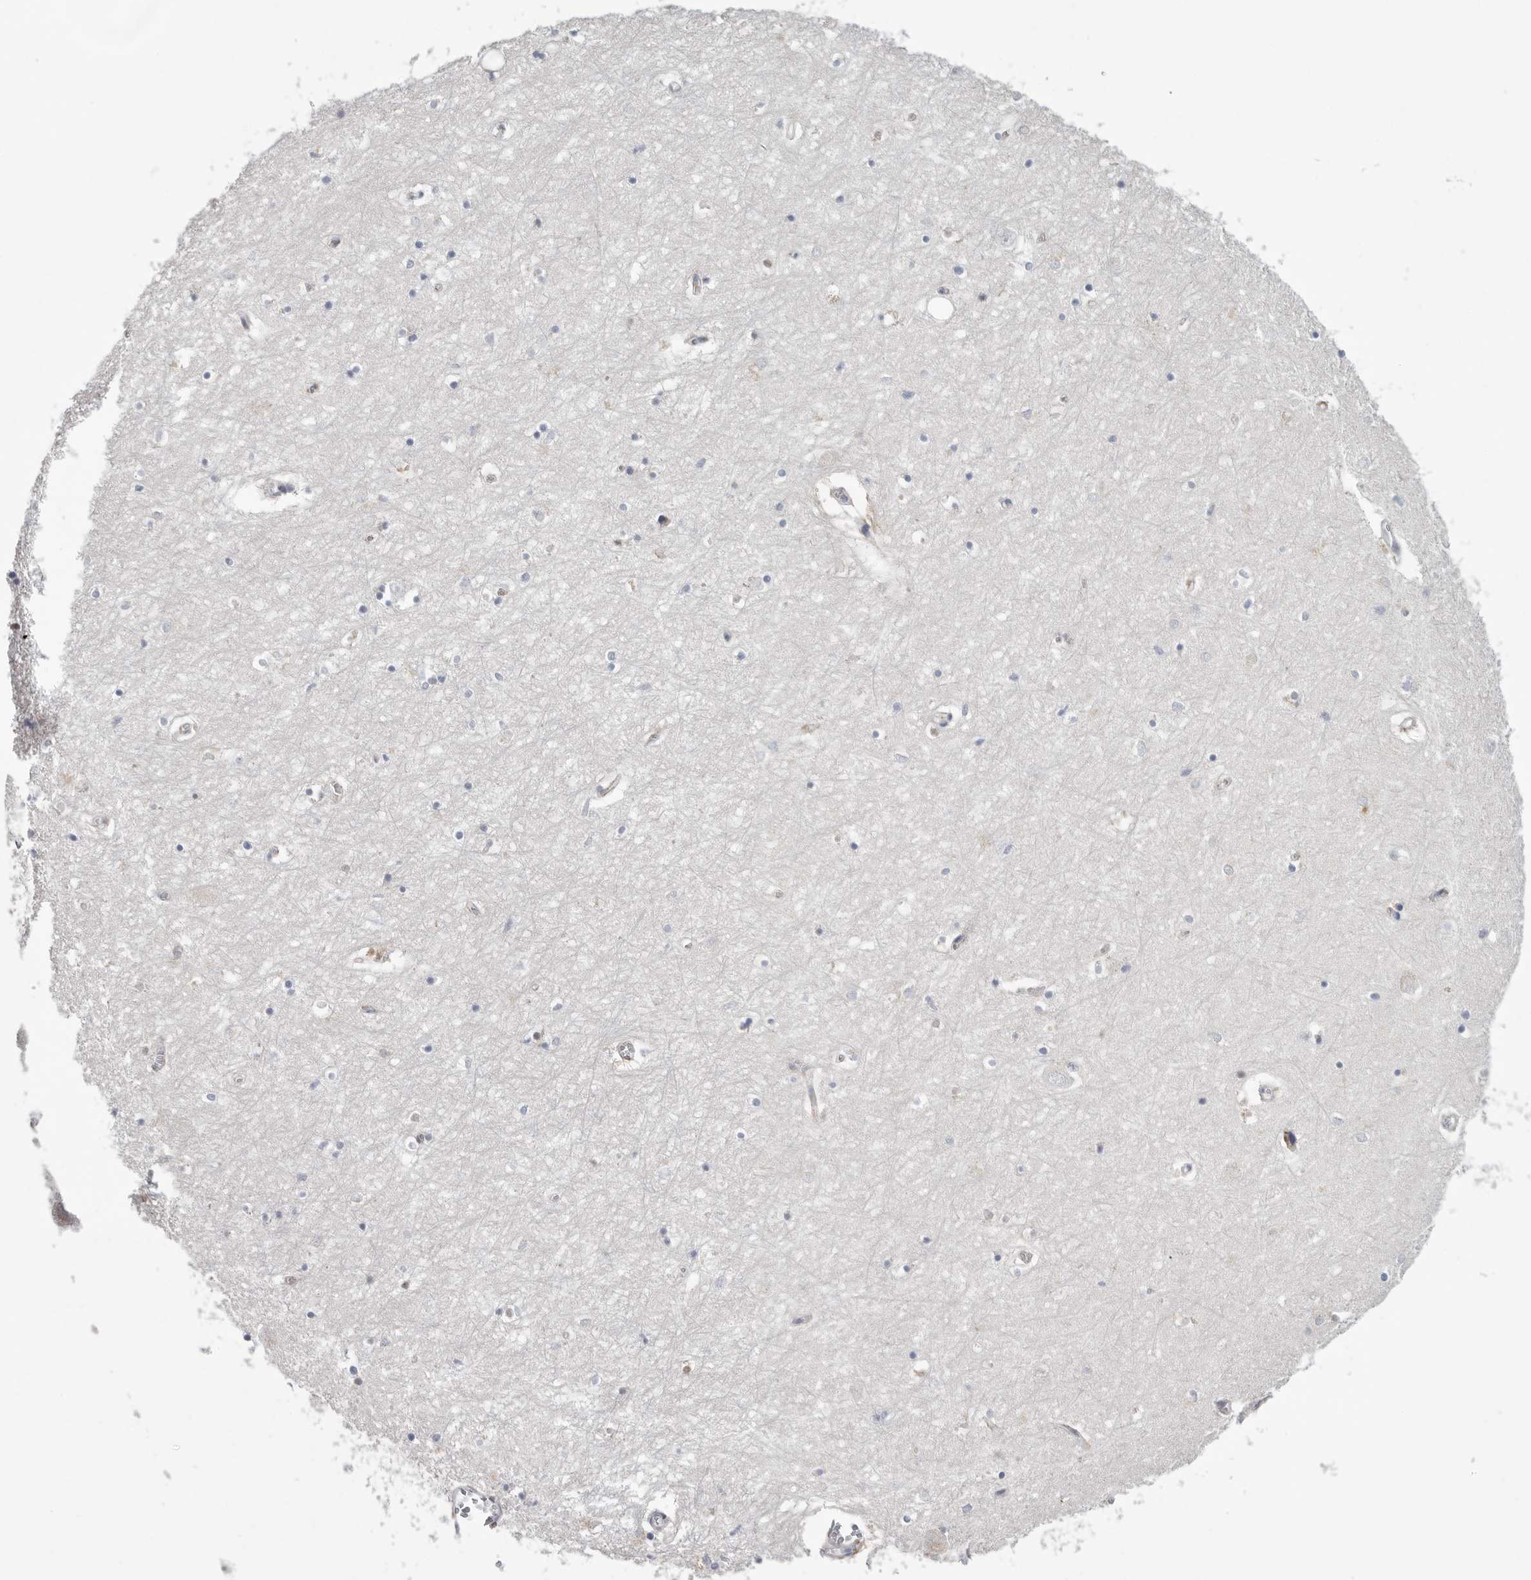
{"staining": {"intensity": "negative", "quantity": "none", "location": "none"}, "tissue": "hippocampus", "cell_type": "Glial cells", "image_type": "normal", "snomed": [{"axis": "morphology", "description": "Normal tissue, NOS"}, {"axis": "topography", "description": "Hippocampus"}], "caption": "Human hippocampus stained for a protein using immunohistochemistry (IHC) demonstrates no expression in glial cells.", "gene": "SDC3", "patient": {"sex": "male", "age": 70}}